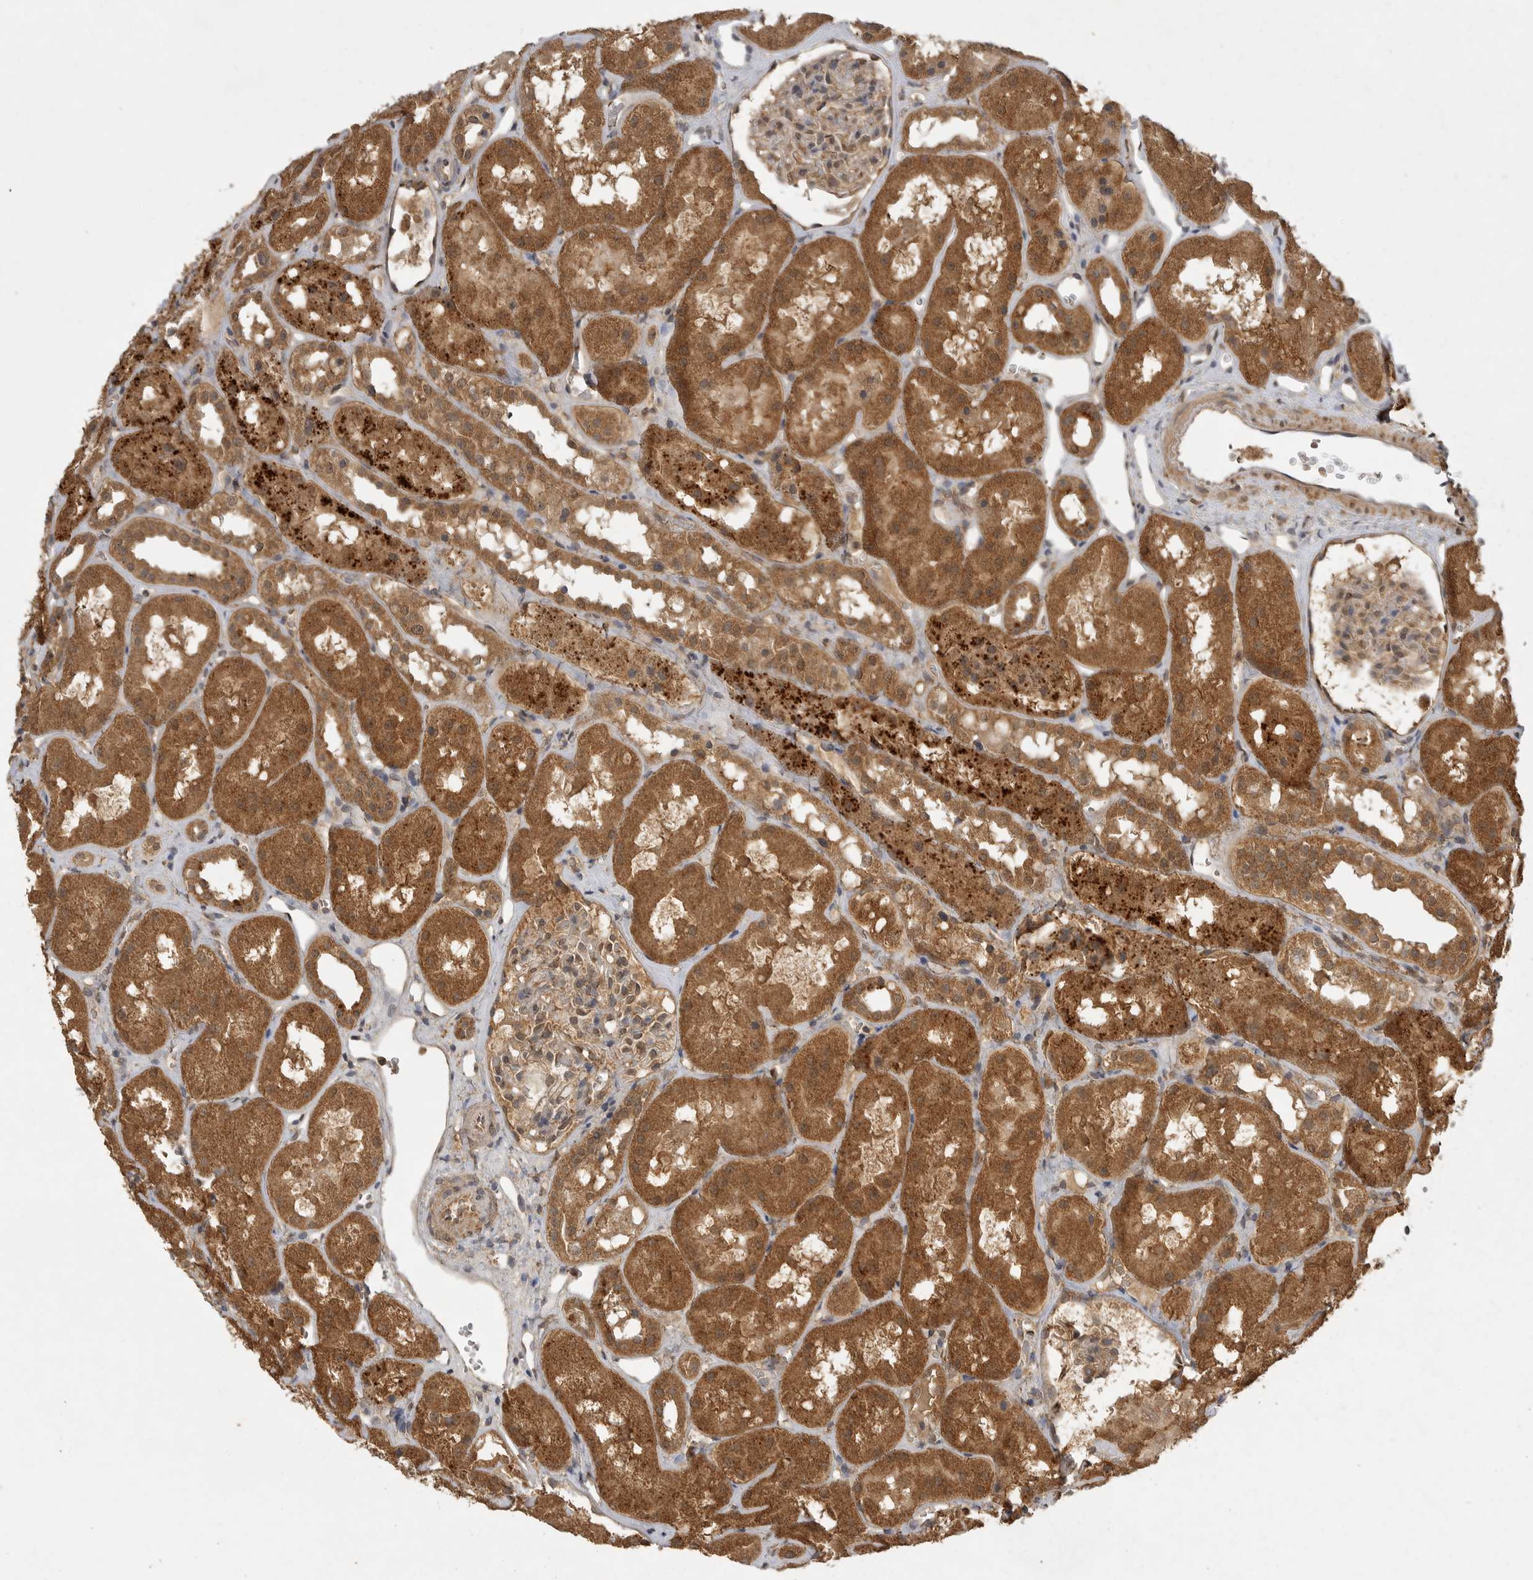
{"staining": {"intensity": "weak", "quantity": ">75%", "location": "cytoplasmic/membranous"}, "tissue": "kidney", "cell_type": "Cells in glomeruli", "image_type": "normal", "snomed": [{"axis": "morphology", "description": "Normal tissue, NOS"}, {"axis": "topography", "description": "Kidney"}], "caption": "Protein staining reveals weak cytoplasmic/membranous staining in approximately >75% of cells in glomeruli in unremarkable kidney.", "gene": "ICOSLG", "patient": {"sex": "male", "age": 16}}